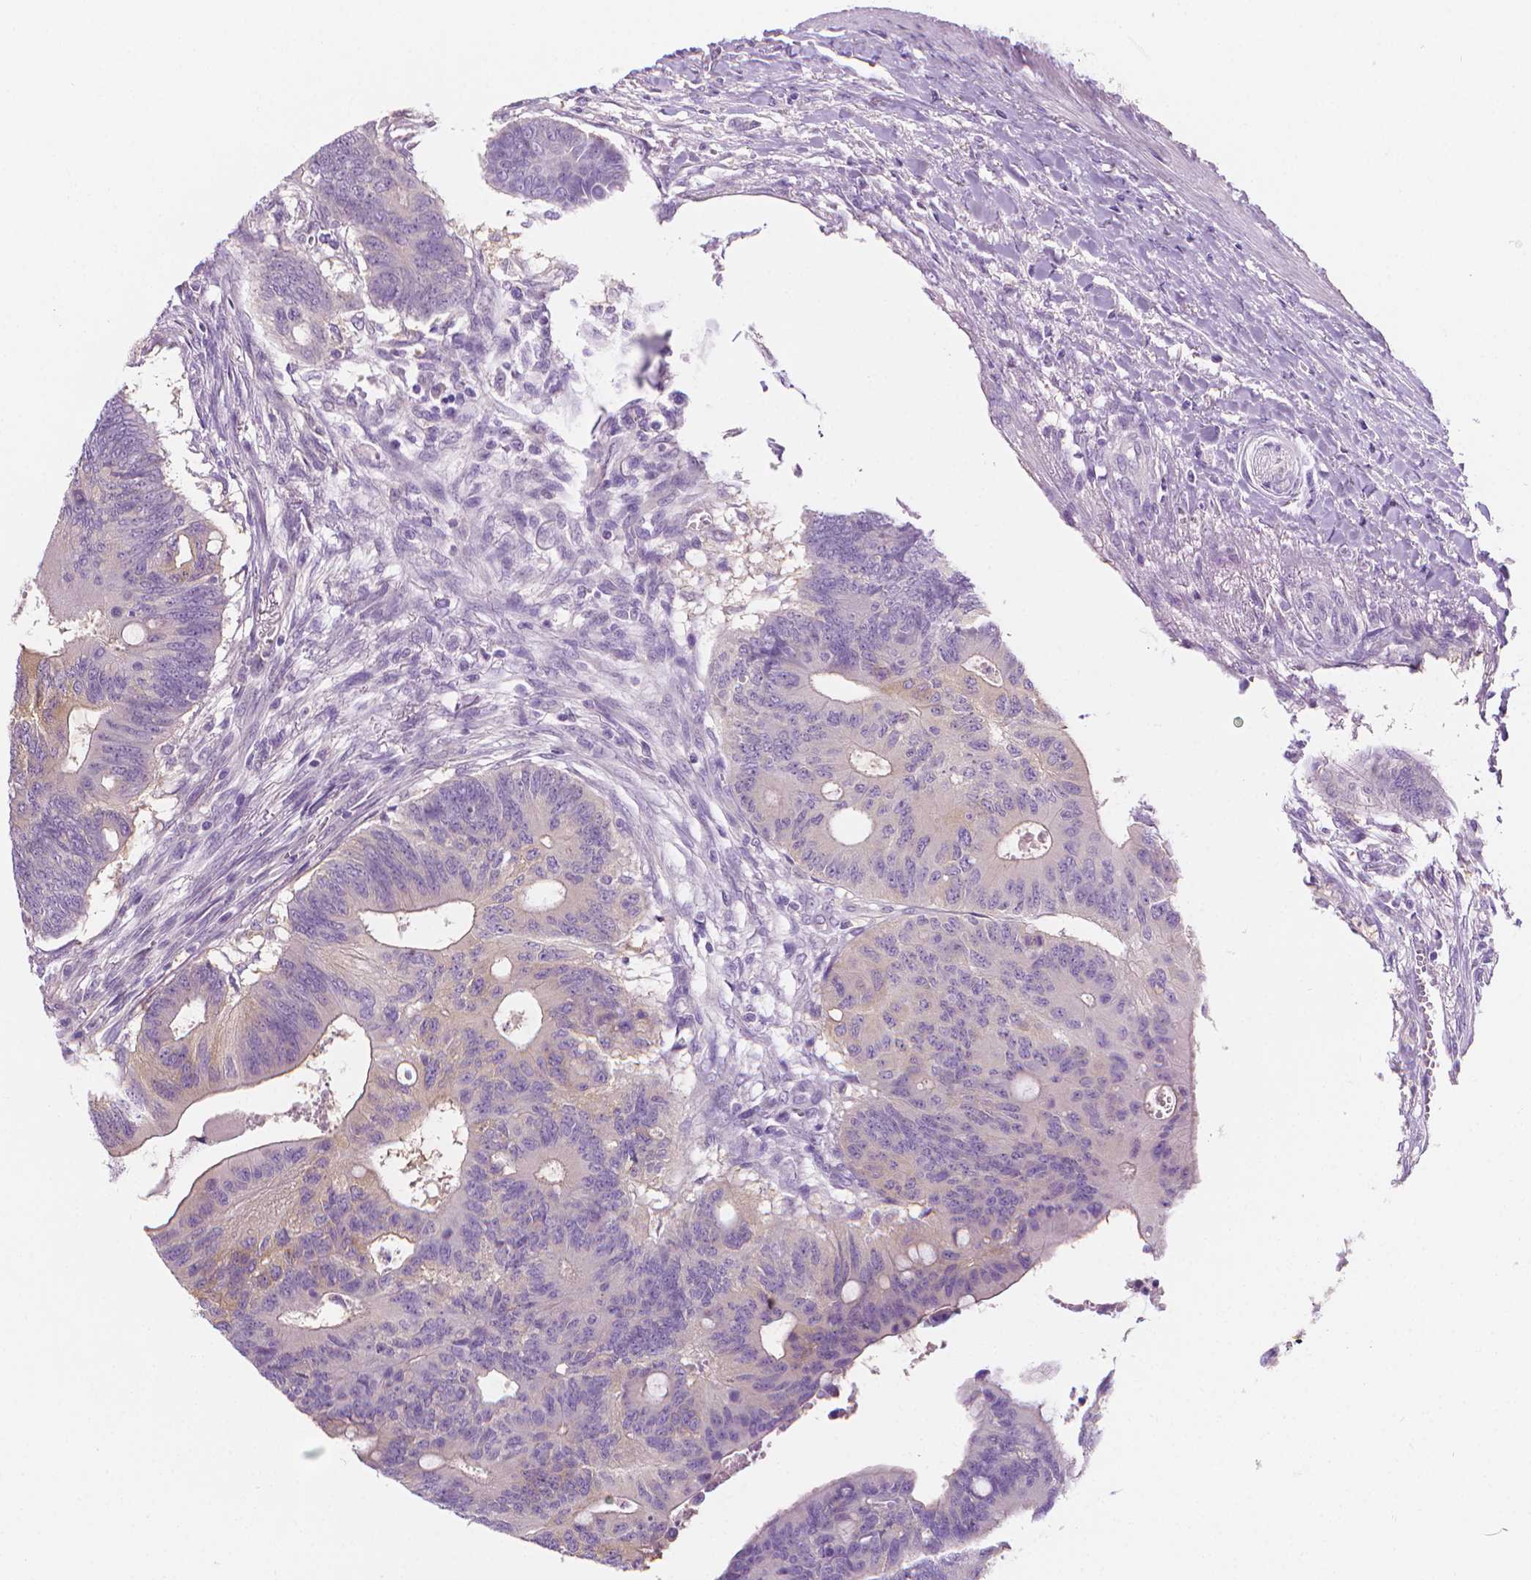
{"staining": {"intensity": "weak", "quantity": "<25%", "location": "cytoplasmic/membranous"}, "tissue": "colorectal cancer", "cell_type": "Tumor cells", "image_type": "cancer", "snomed": [{"axis": "morphology", "description": "Adenocarcinoma, NOS"}, {"axis": "topography", "description": "Colon"}], "caption": "The photomicrograph exhibits no significant expression in tumor cells of colorectal cancer (adenocarcinoma).", "gene": "FASN", "patient": {"sex": "male", "age": 65}}